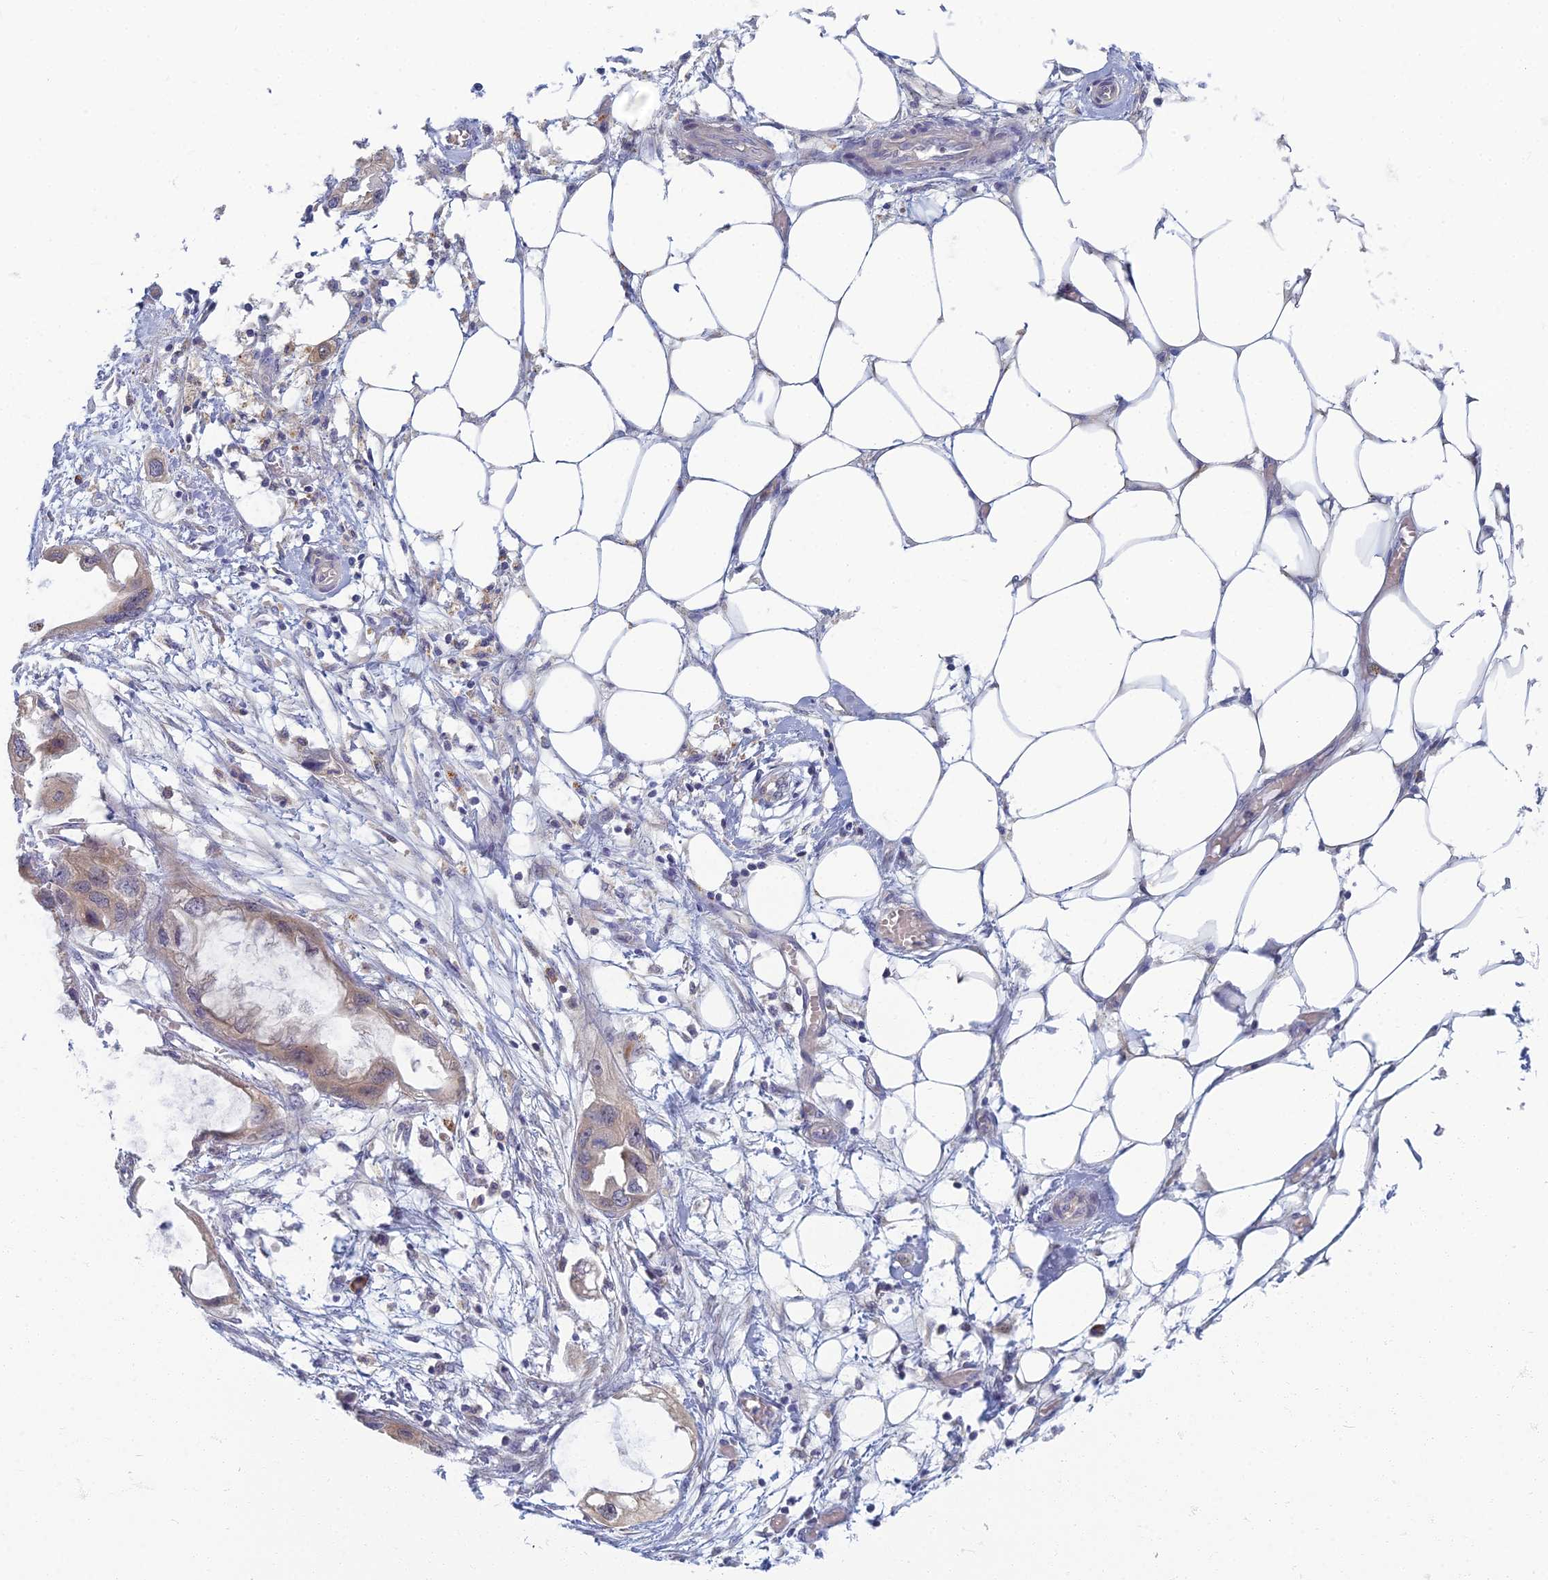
{"staining": {"intensity": "weak", "quantity": "25%-75%", "location": "cytoplasmic/membranous"}, "tissue": "endometrial cancer", "cell_type": "Tumor cells", "image_type": "cancer", "snomed": [{"axis": "morphology", "description": "Adenocarcinoma, NOS"}, {"axis": "morphology", "description": "Adenocarcinoma, metastatic, NOS"}, {"axis": "topography", "description": "Adipose tissue"}, {"axis": "topography", "description": "Endometrium"}], "caption": "Endometrial cancer stained with a protein marker reveals weak staining in tumor cells.", "gene": "CHMP4B", "patient": {"sex": "female", "age": 67}}